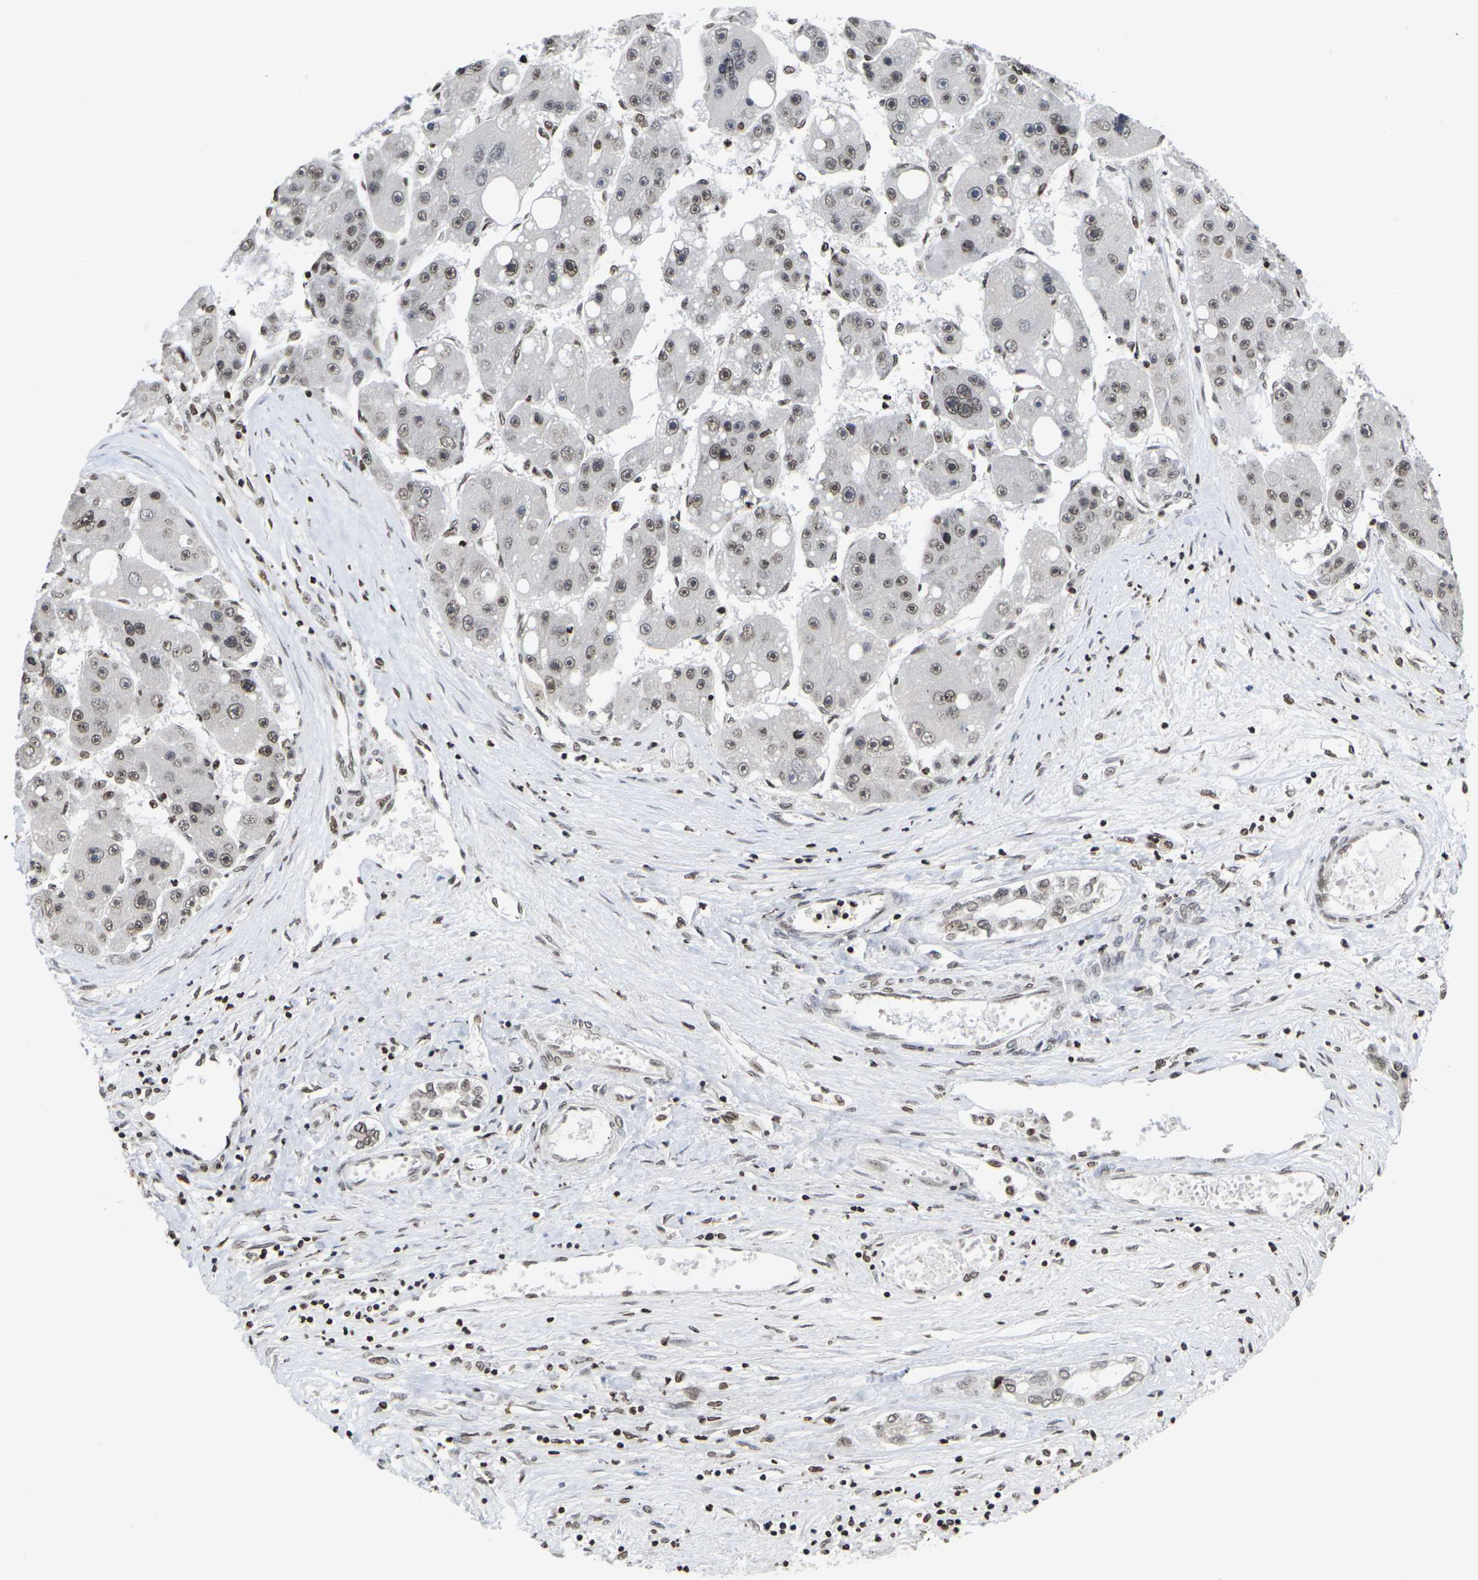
{"staining": {"intensity": "moderate", "quantity": ">75%", "location": "nuclear"}, "tissue": "liver cancer", "cell_type": "Tumor cells", "image_type": "cancer", "snomed": [{"axis": "morphology", "description": "Carcinoma, Hepatocellular, NOS"}, {"axis": "topography", "description": "Liver"}], "caption": "Tumor cells demonstrate medium levels of moderate nuclear positivity in about >75% of cells in liver cancer (hepatocellular carcinoma).", "gene": "ETV5", "patient": {"sex": "female", "age": 61}}